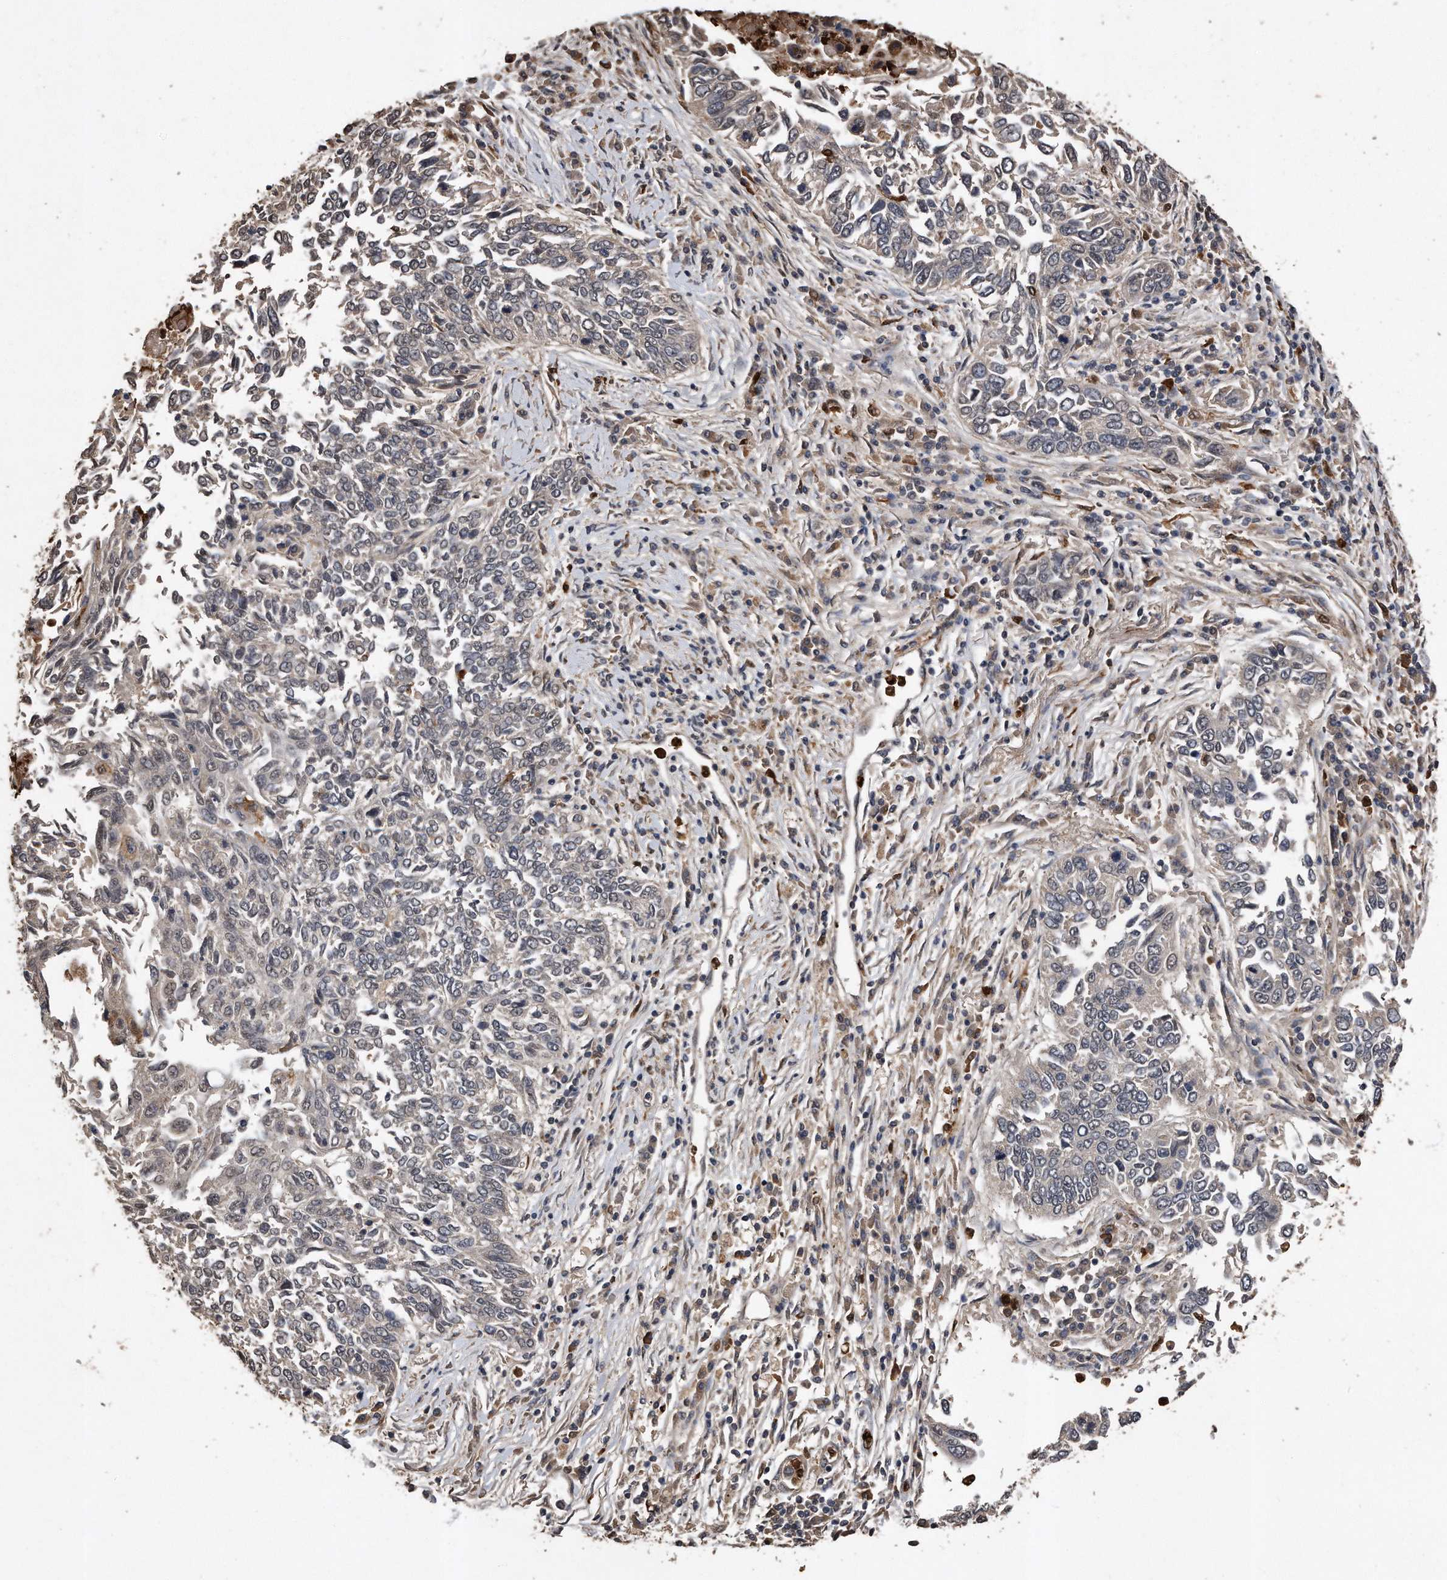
{"staining": {"intensity": "negative", "quantity": "none", "location": "none"}, "tissue": "lung cancer", "cell_type": "Tumor cells", "image_type": "cancer", "snomed": [{"axis": "morphology", "description": "Normal tissue, NOS"}, {"axis": "morphology", "description": "Squamous cell carcinoma, NOS"}, {"axis": "topography", "description": "Cartilage tissue"}, {"axis": "topography", "description": "Bronchus"}, {"axis": "topography", "description": "Lung"}, {"axis": "topography", "description": "Peripheral nerve tissue"}], "caption": "An IHC photomicrograph of lung cancer is shown. There is no staining in tumor cells of lung cancer. (DAB (3,3'-diaminobenzidine) immunohistochemistry (IHC), high magnification).", "gene": "PELO", "patient": {"sex": "female", "age": 49}}